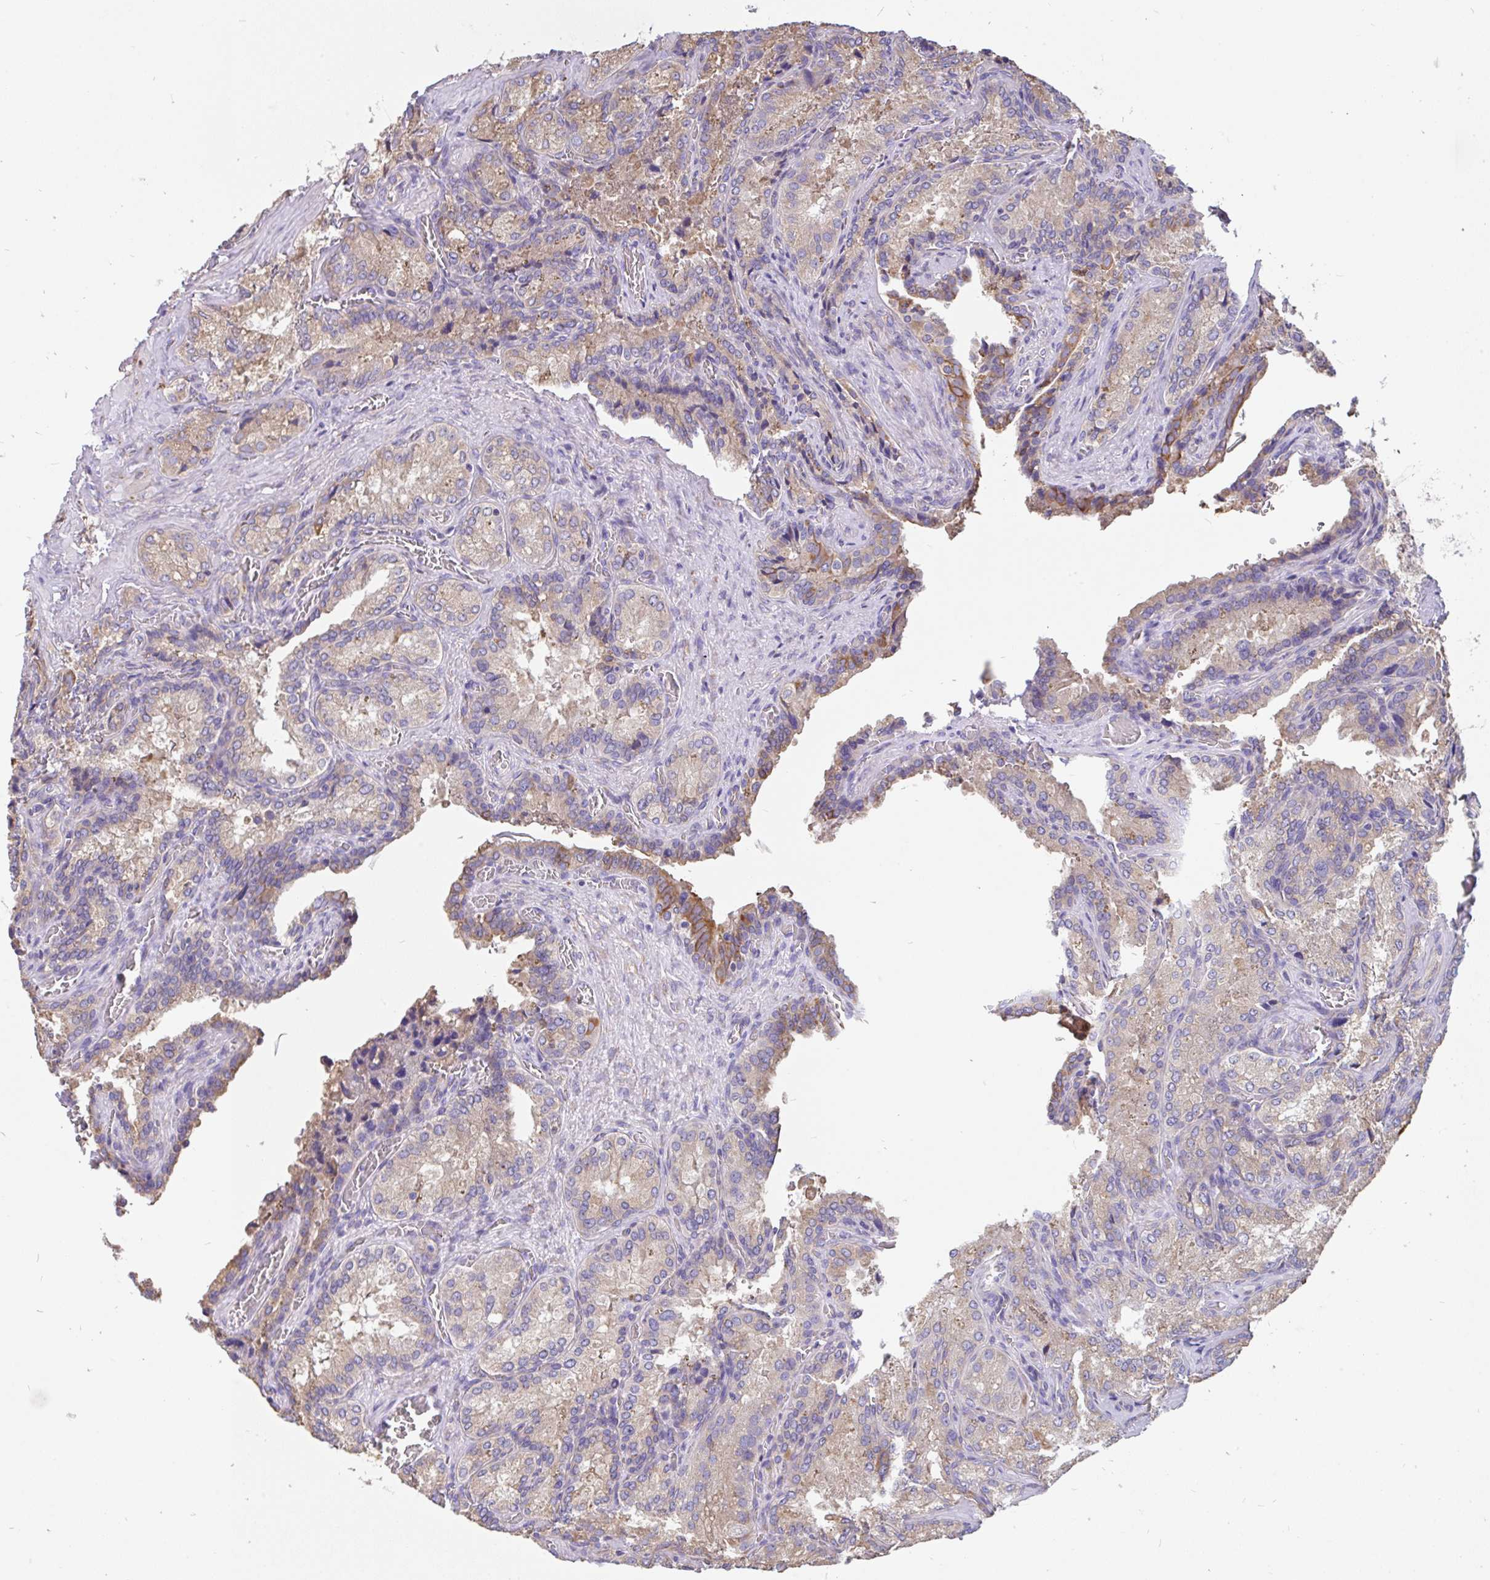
{"staining": {"intensity": "moderate", "quantity": "25%-75%", "location": "cytoplasmic/membranous"}, "tissue": "seminal vesicle", "cell_type": "Glandular cells", "image_type": "normal", "snomed": [{"axis": "morphology", "description": "Normal tissue, NOS"}, {"axis": "topography", "description": "Seminal veicle"}], "caption": "Immunohistochemical staining of normal seminal vesicle displays moderate cytoplasmic/membranous protein staining in about 25%-75% of glandular cells.", "gene": "EML5", "patient": {"sex": "male", "age": 47}}